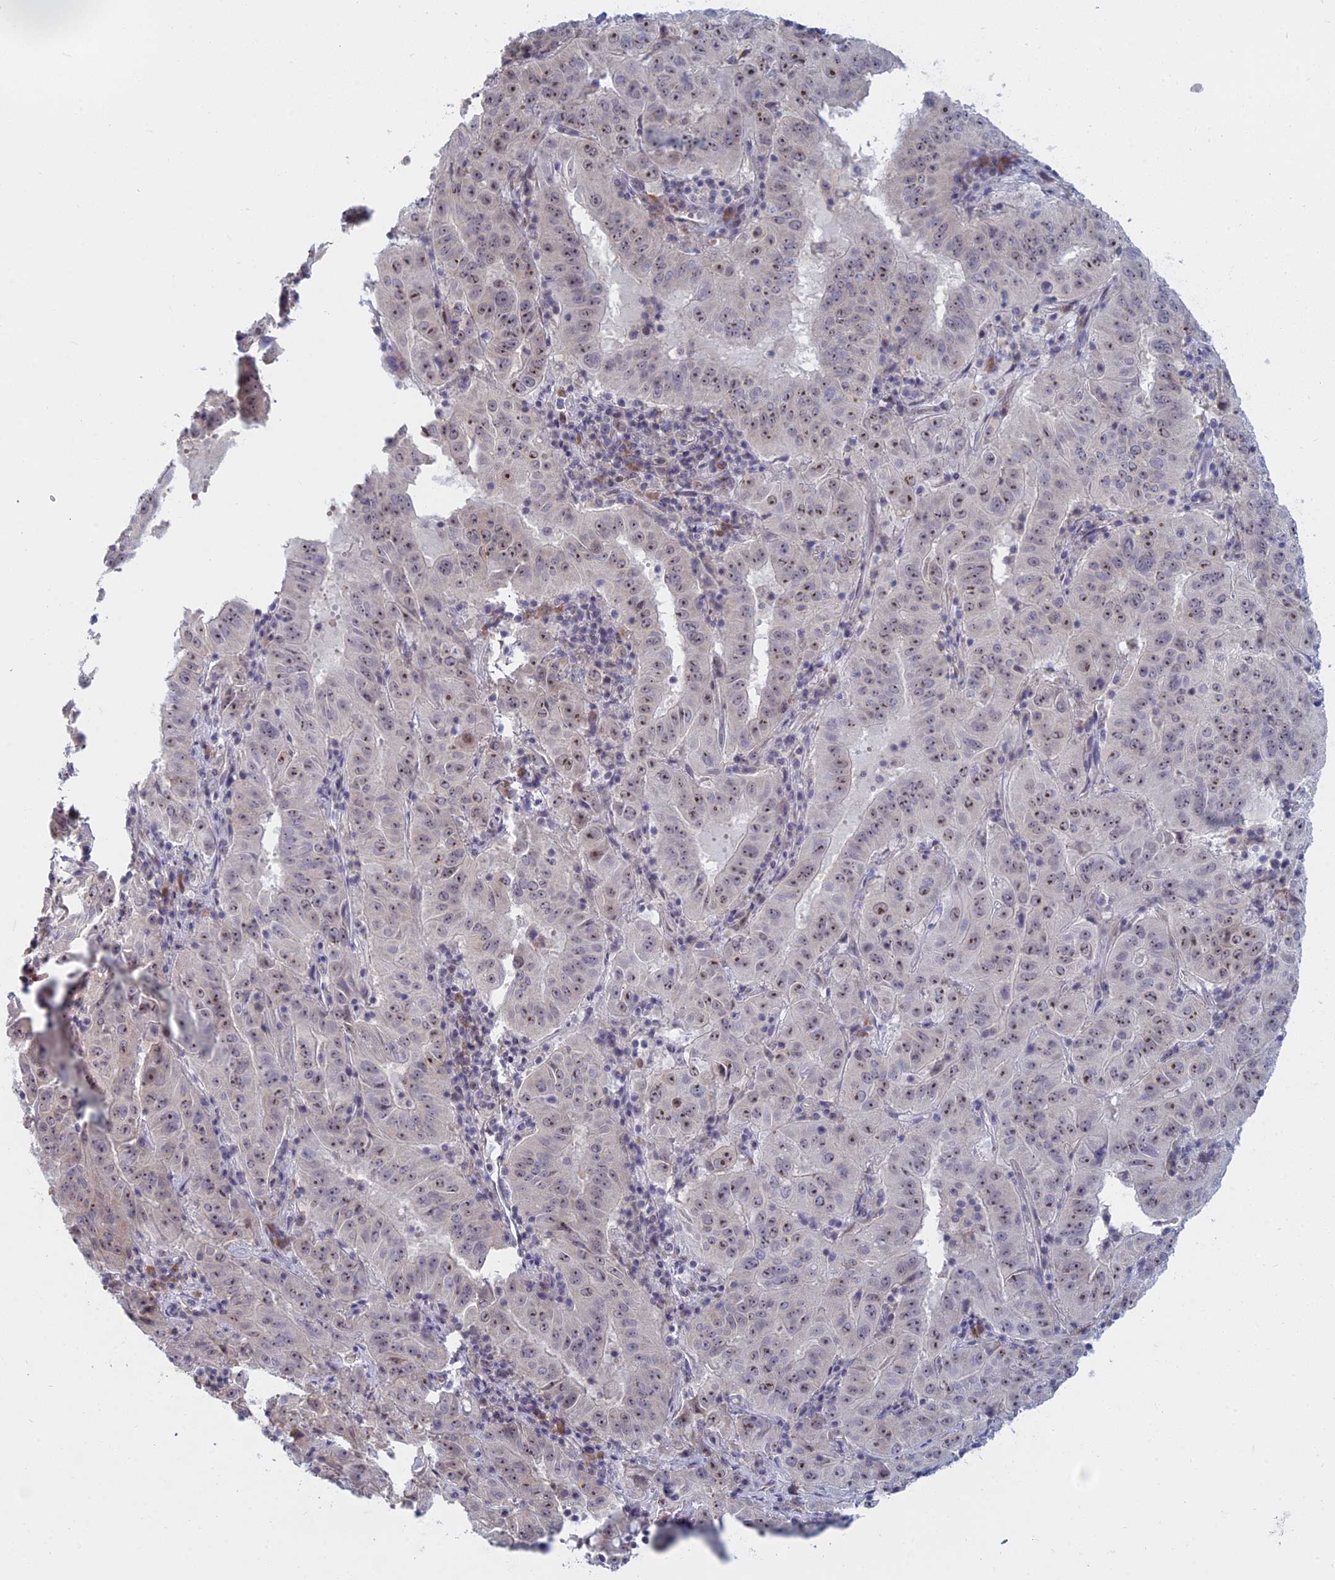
{"staining": {"intensity": "moderate", "quantity": ">75%", "location": "nuclear"}, "tissue": "pancreatic cancer", "cell_type": "Tumor cells", "image_type": "cancer", "snomed": [{"axis": "morphology", "description": "Adenocarcinoma, NOS"}, {"axis": "topography", "description": "Pancreas"}], "caption": "Pancreatic cancer tissue reveals moderate nuclear staining in about >75% of tumor cells, visualized by immunohistochemistry.", "gene": "RPS19BP1", "patient": {"sex": "male", "age": 63}}